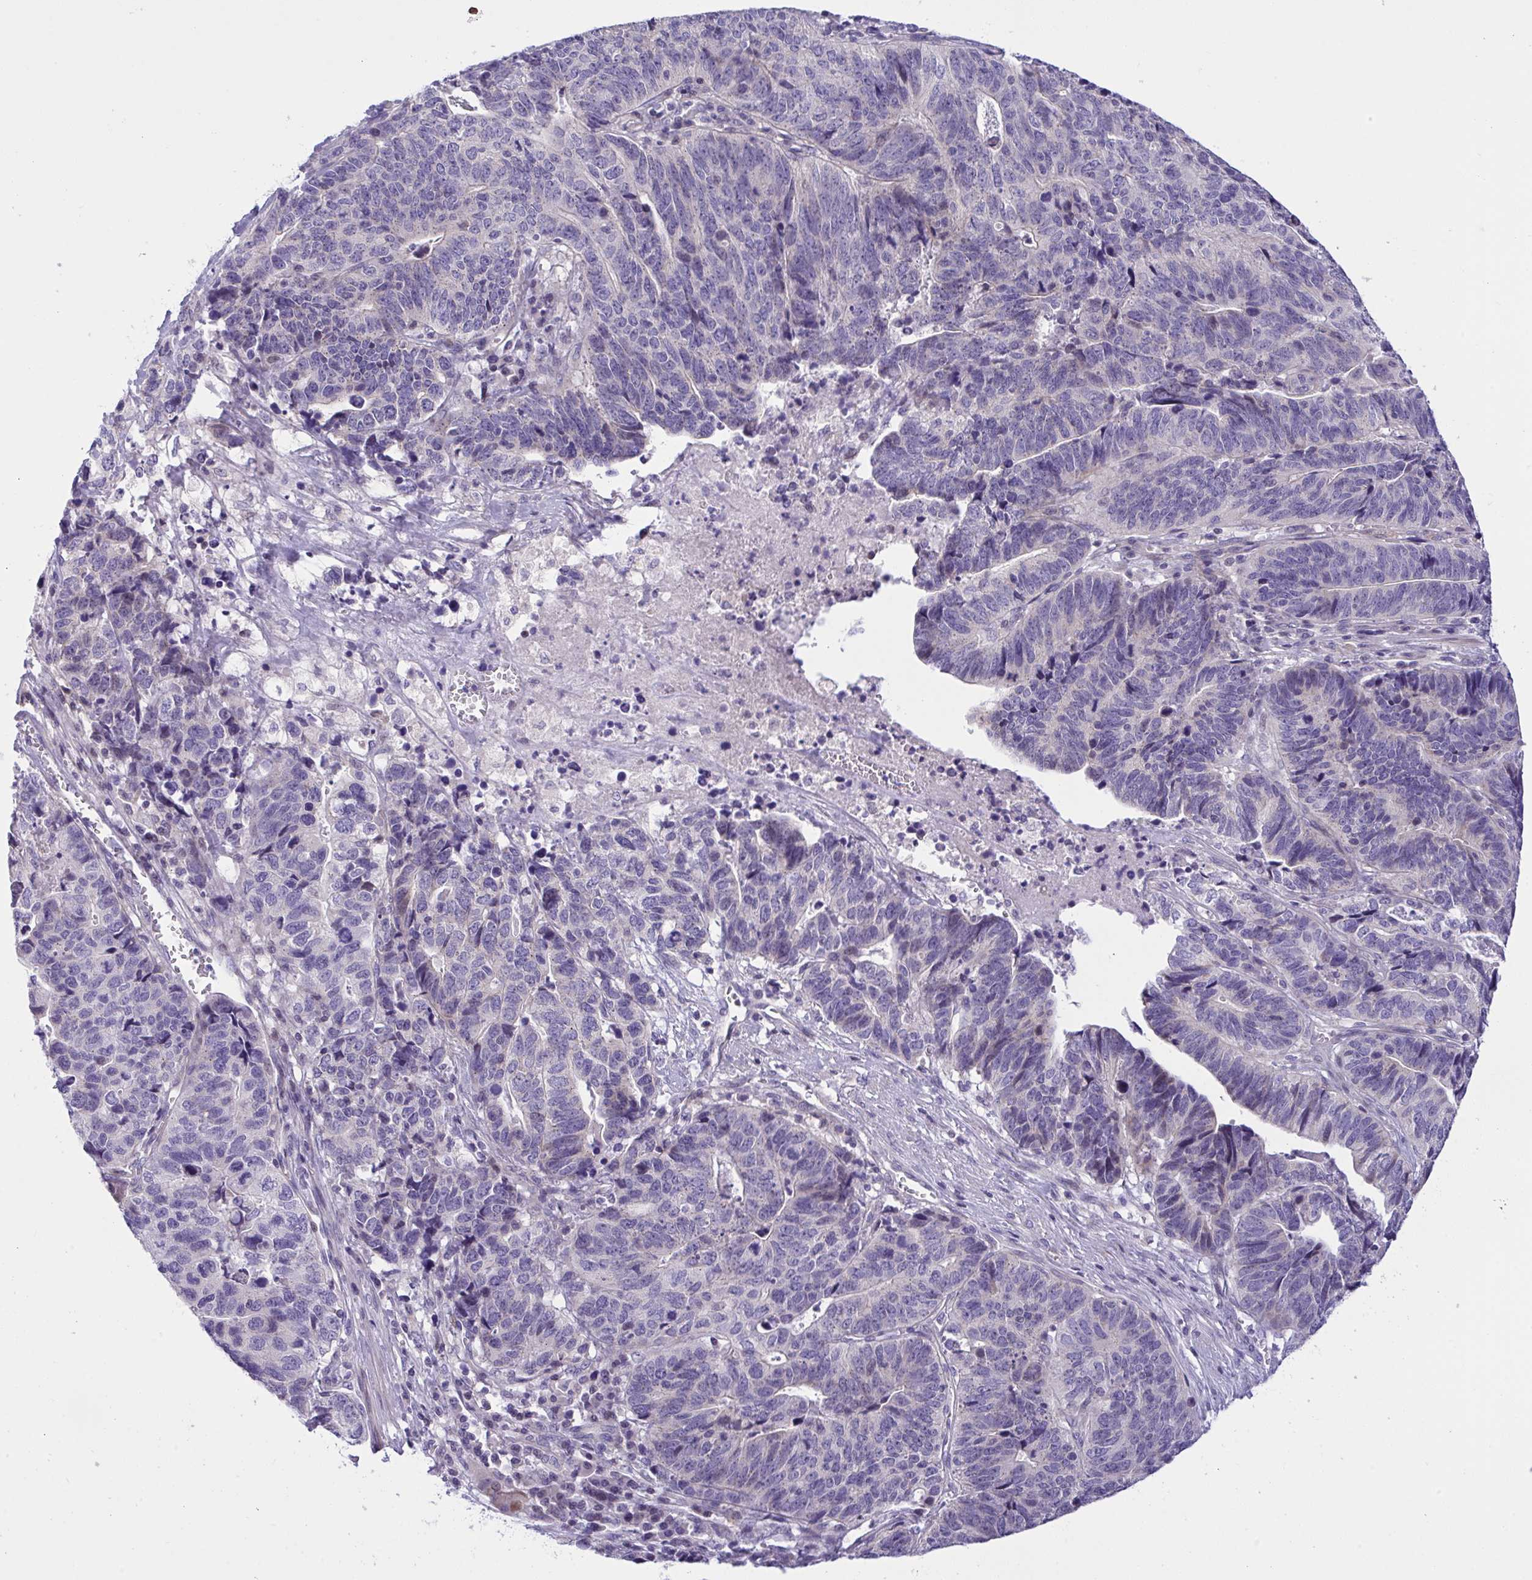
{"staining": {"intensity": "negative", "quantity": "none", "location": "none"}, "tissue": "stomach cancer", "cell_type": "Tumor cells", "image_type": "cancer", "snomed": [{"axis": "morphology", "description": "Adenocarcinoma, NOS"}, {"axis": "topography", "description": "Stomach, upper"}], "caption": "High power microscopy micrograph of an immunohistochemistry micrograph of stomach cancer, revealing no significant staining in tumor cells. Nuclei are stained in blue.", "gene": "WDR97", "patient": {"sex": "female", "age": 67}}